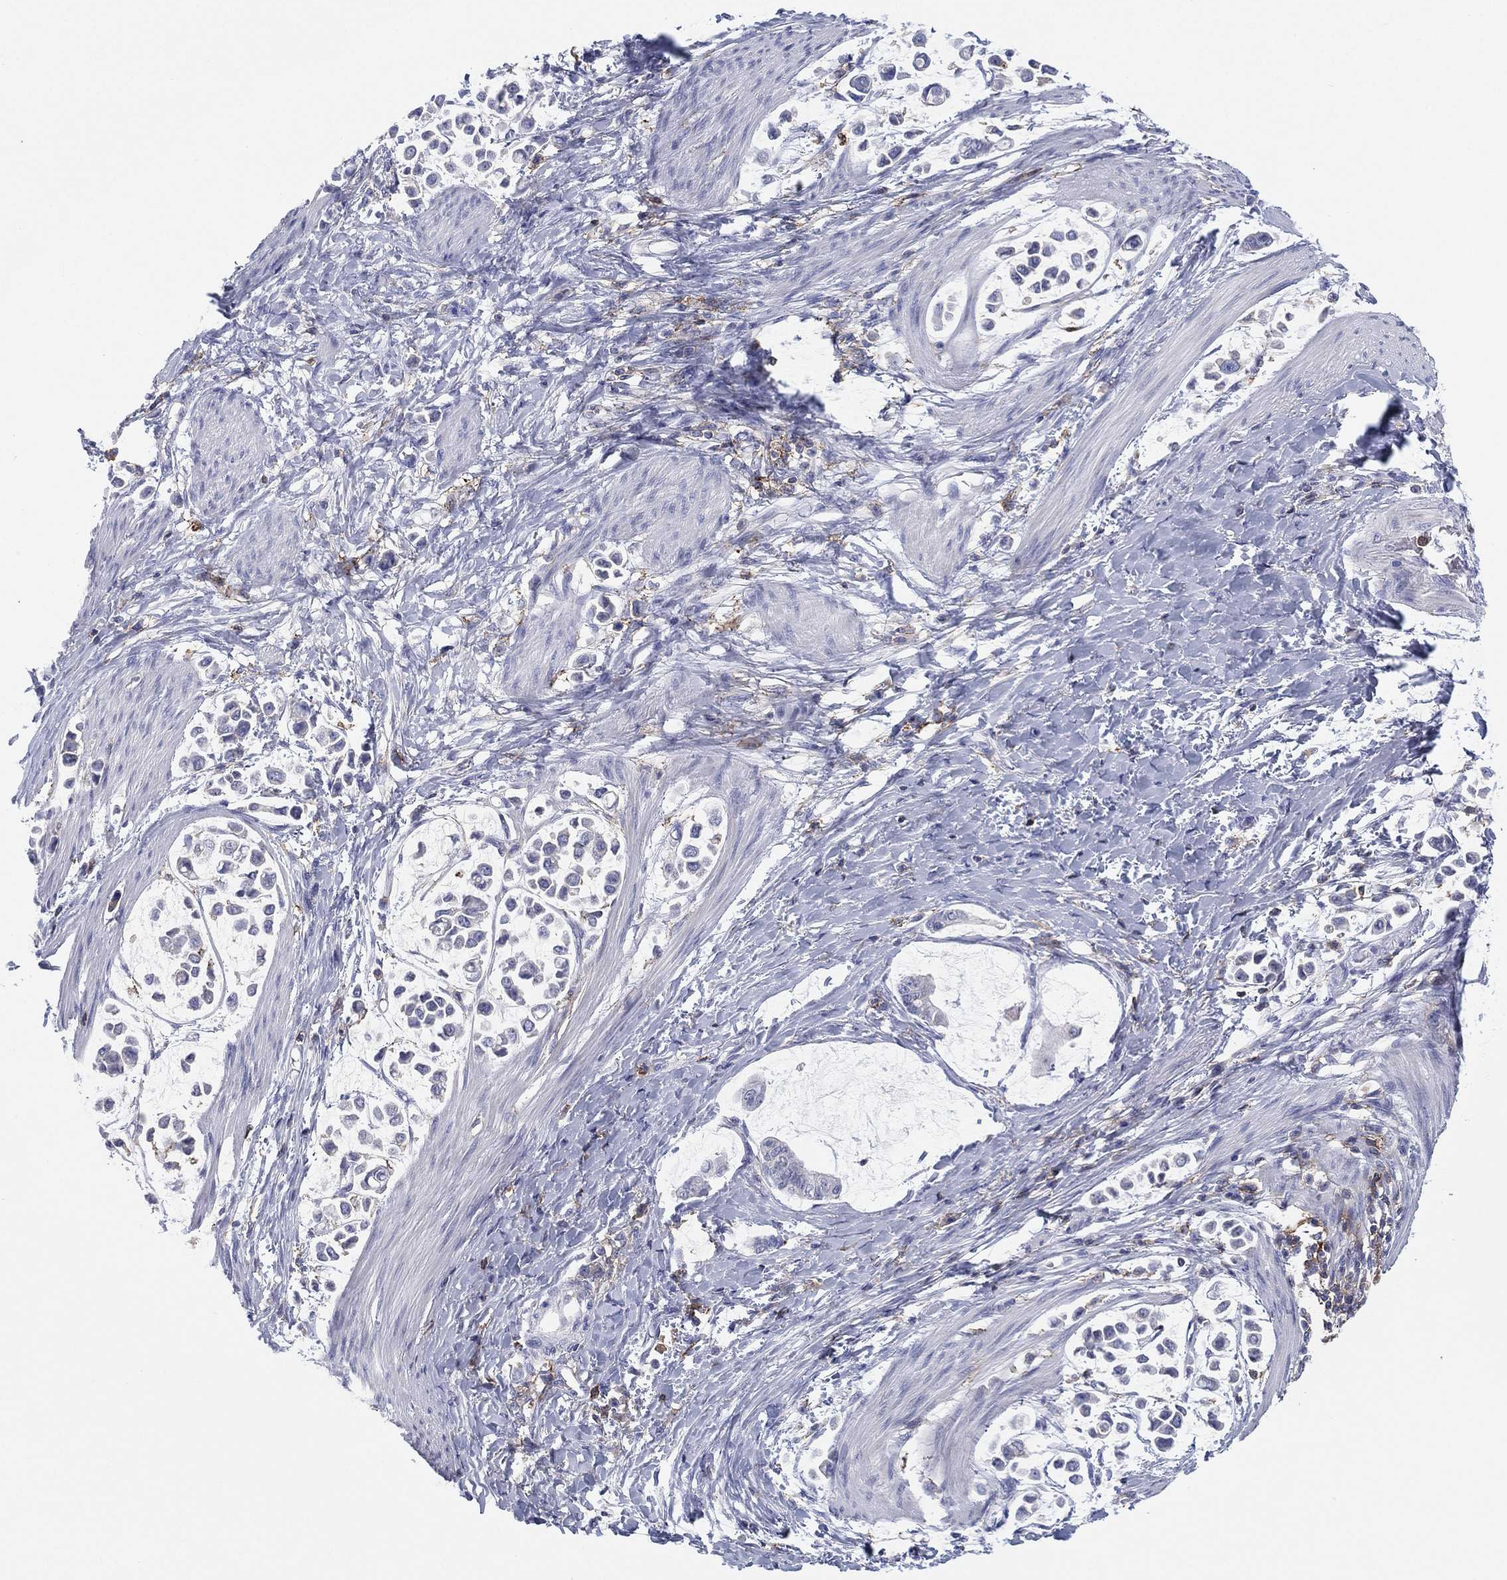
{"staining": {"intensity": "negative", "quantity": "none", "location": "none"}, "tissue": "stomach cancer", "cell_type": "Tumor cells", "image_type": "cancer", "snomed": [{"axis": "morphology", "description": "Adenocarcinoma, NOS"}, {"axis": "topography", "description": "Stomach"}], "caption": "The photomicrograph demonstrates no significant positivity in tumor cells of stomach cancer (adenocarcinoma). (Brightfield microscopy of DAB IHC at high magnification).", "gene": "SELPLG", "patient": {"sex": "male", "age": 82}}